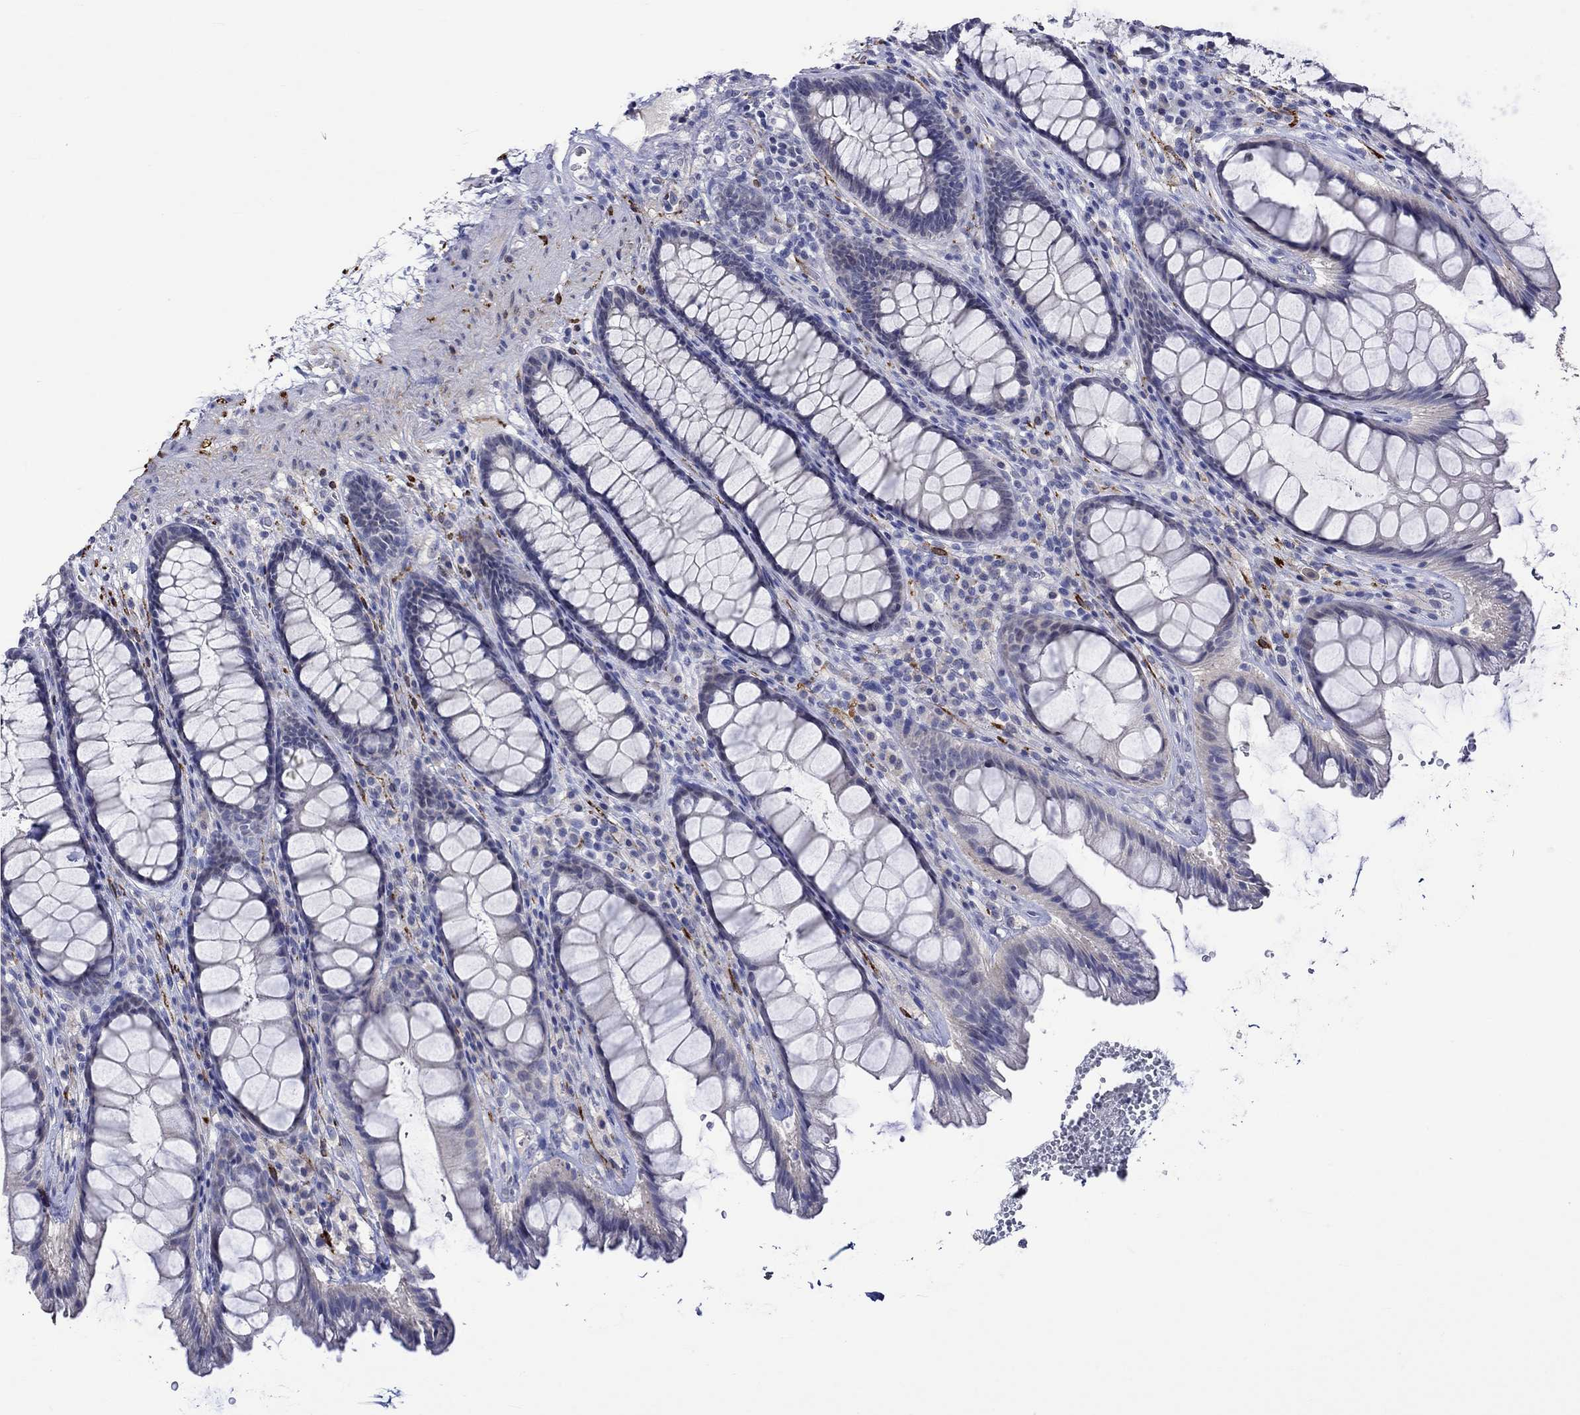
{"staining": {"intensity": "negative", "quantity": "none", "location": "none"}, "tissue": "rectum", "cell_type": "Glandular cells", "image_type": "normal", "snomed": [{"axis": "morphology", "description": "Normal tissue, NOS"}, {"axis": "topography", "description": "Rectum"}], "caption": "Glandular cells are negative for protein expression in unremarkable human rectum. Brightfield microscopy of immunohistochemistry (IHC) stained with DAB (3,3'-diaminobenzidine) (brown) and hematoxylin (blue), captured at high magnification.", "gene": "CRYAB", "patient": {"sex": "male", "age": 72}}